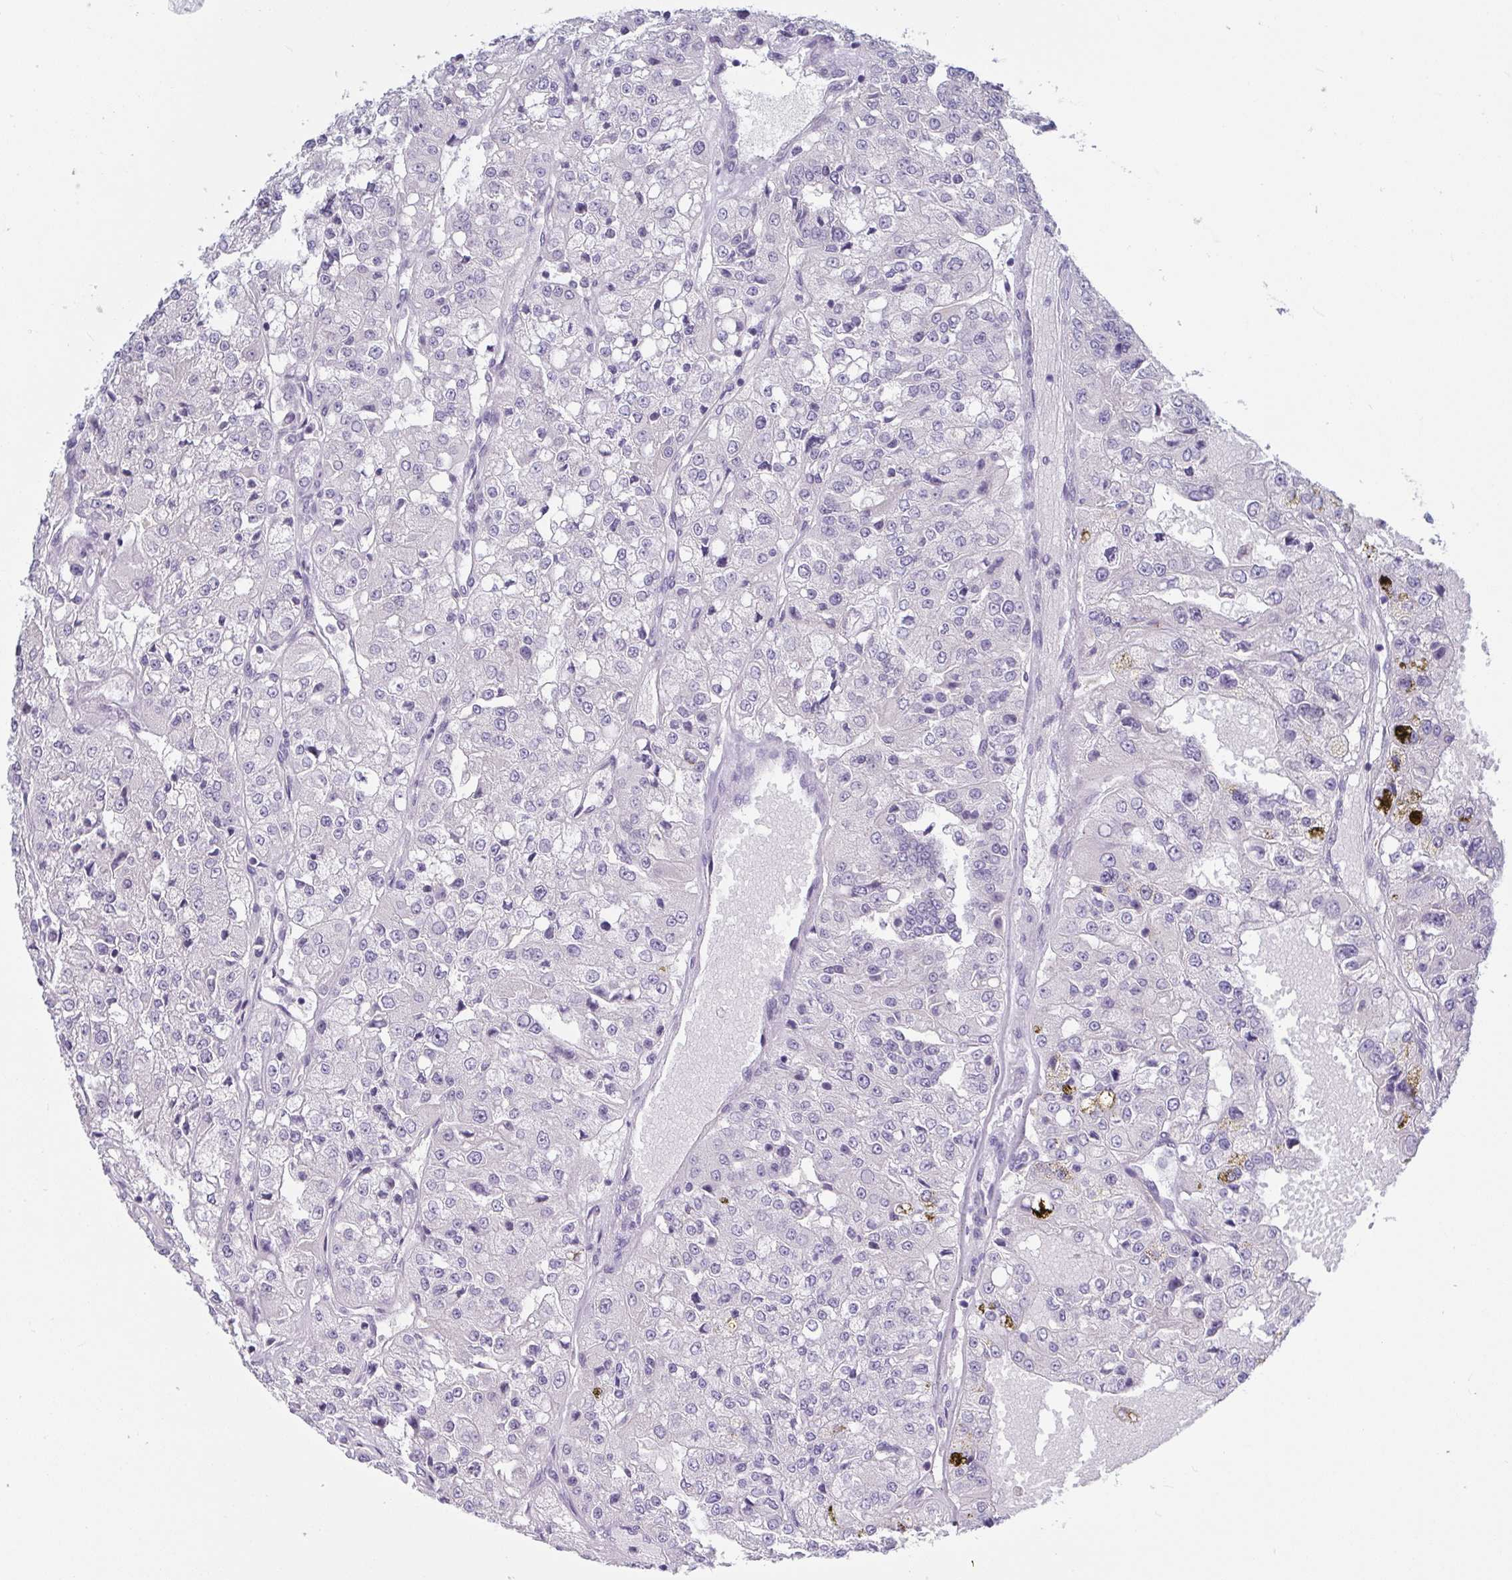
{"staining": {"intensity": "negative", "quantity": "none", "location": "none"}, "tissue": "renal cancer", "cell_type": "Tumor cells", "image_type": "cancer", "snomed": [{"axis": "morphology", "description": "Adenocarcinoma, NOS"}, {"axis": "topography", "description": "Kidney"}], "caption": "A high-resolution photomicrograph shows immunohistochemistry (IHC) staining of renal adenocarcinoma, which exhibits no significant staining in tumor cells.", "gene": "TCEAL8", "patient": {"sex": "female", "age": 63}}